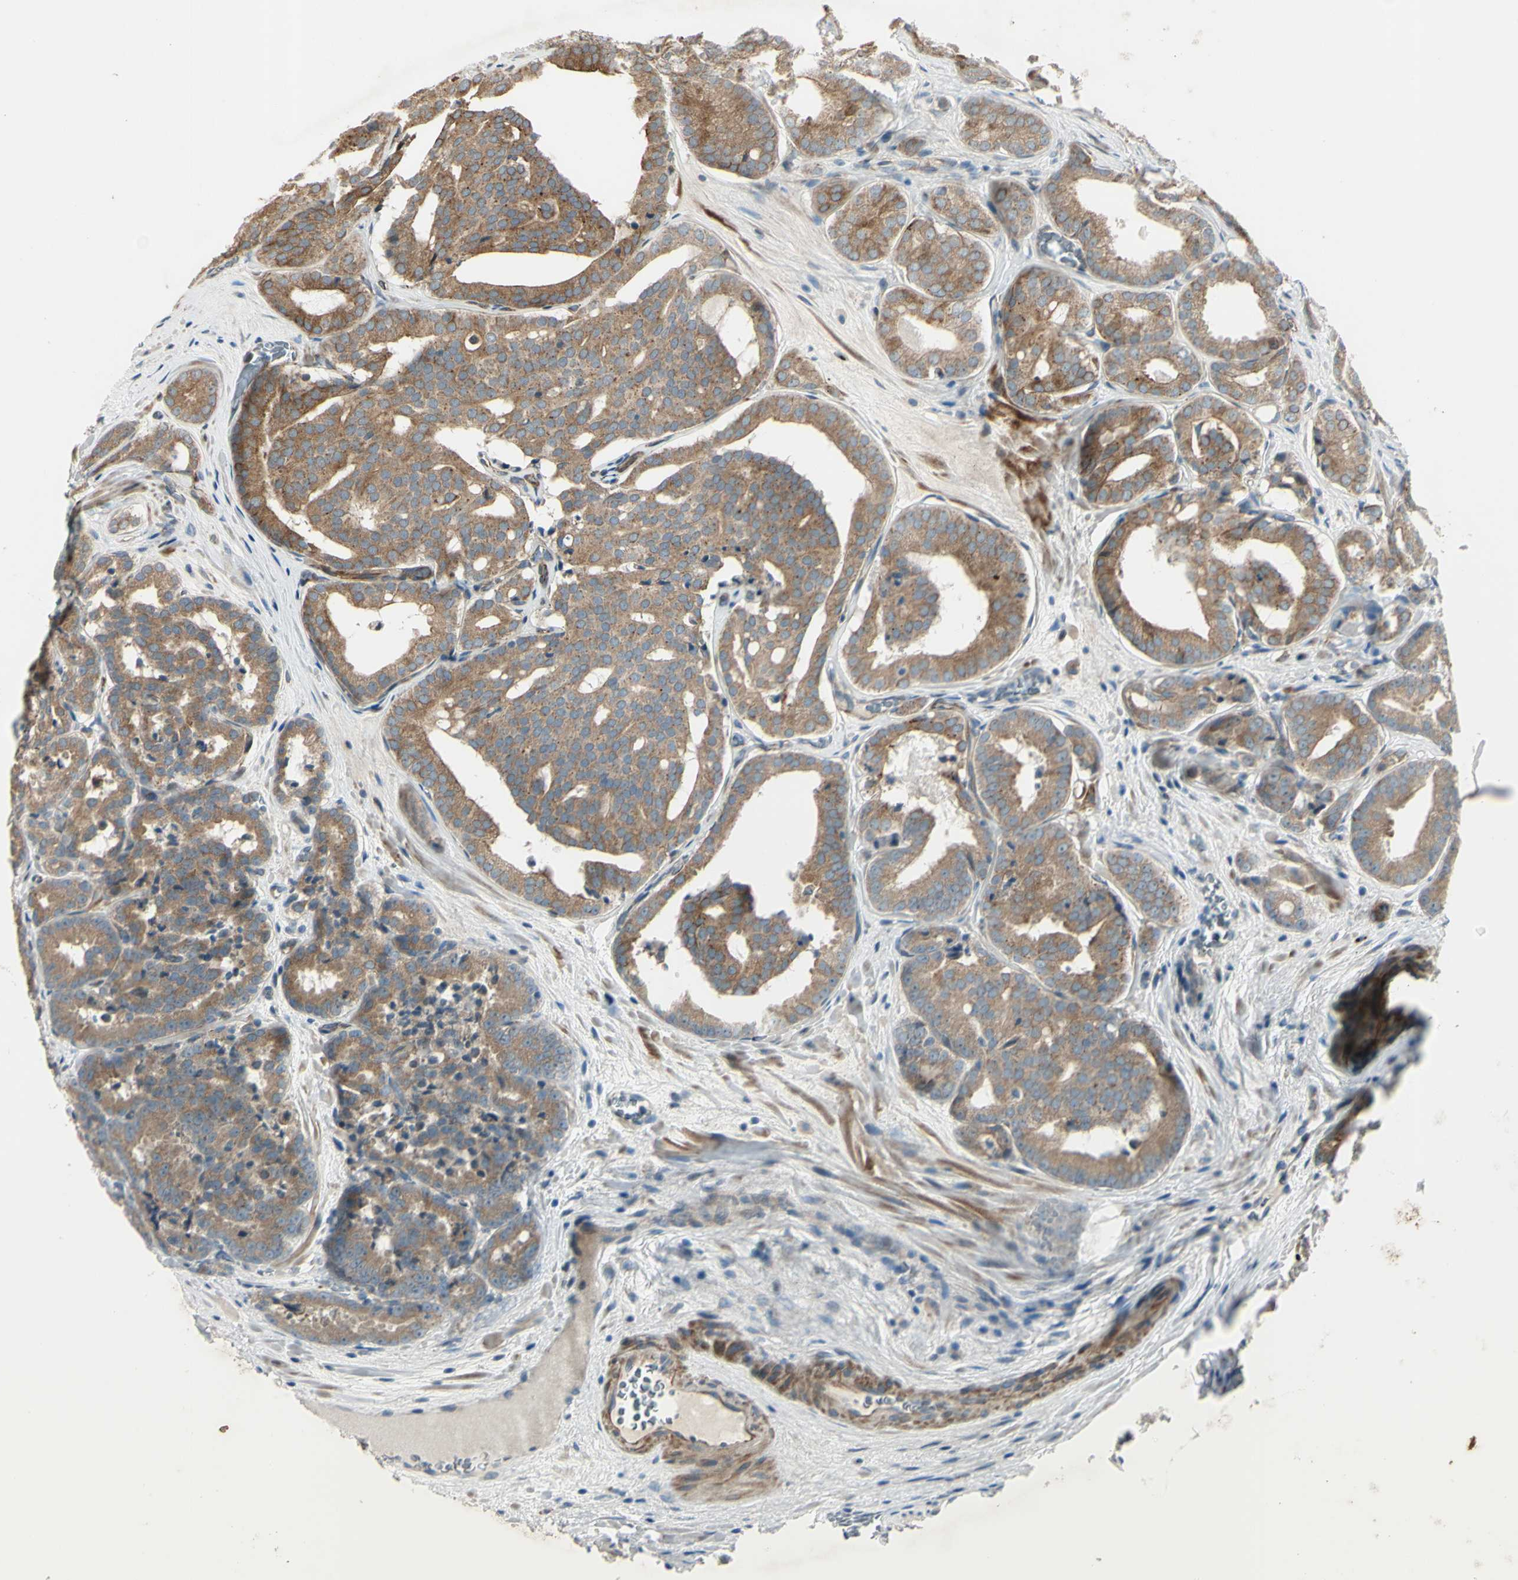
{"staining": {"intensity": "moderate", "quantity": ">75%", "location": "cytoplasmic/membranous"}, "tissue": "prostate cancer", "cell_type": "Tumor cells", "image_type": "cancer", "snomed": [{"axis": "morphology", "description": "Adenocarcinoma, High grade"}, {"axis": "topography", "description": "Prostate"}], "caption": "Protein expression analysis of prostate cancer demonstrates moderate cytoplasmic/membranous staining in approximately >75% of tumor cells.", "gene": "NDFIP1", "patient": {"sex": "male", "age": 64}}